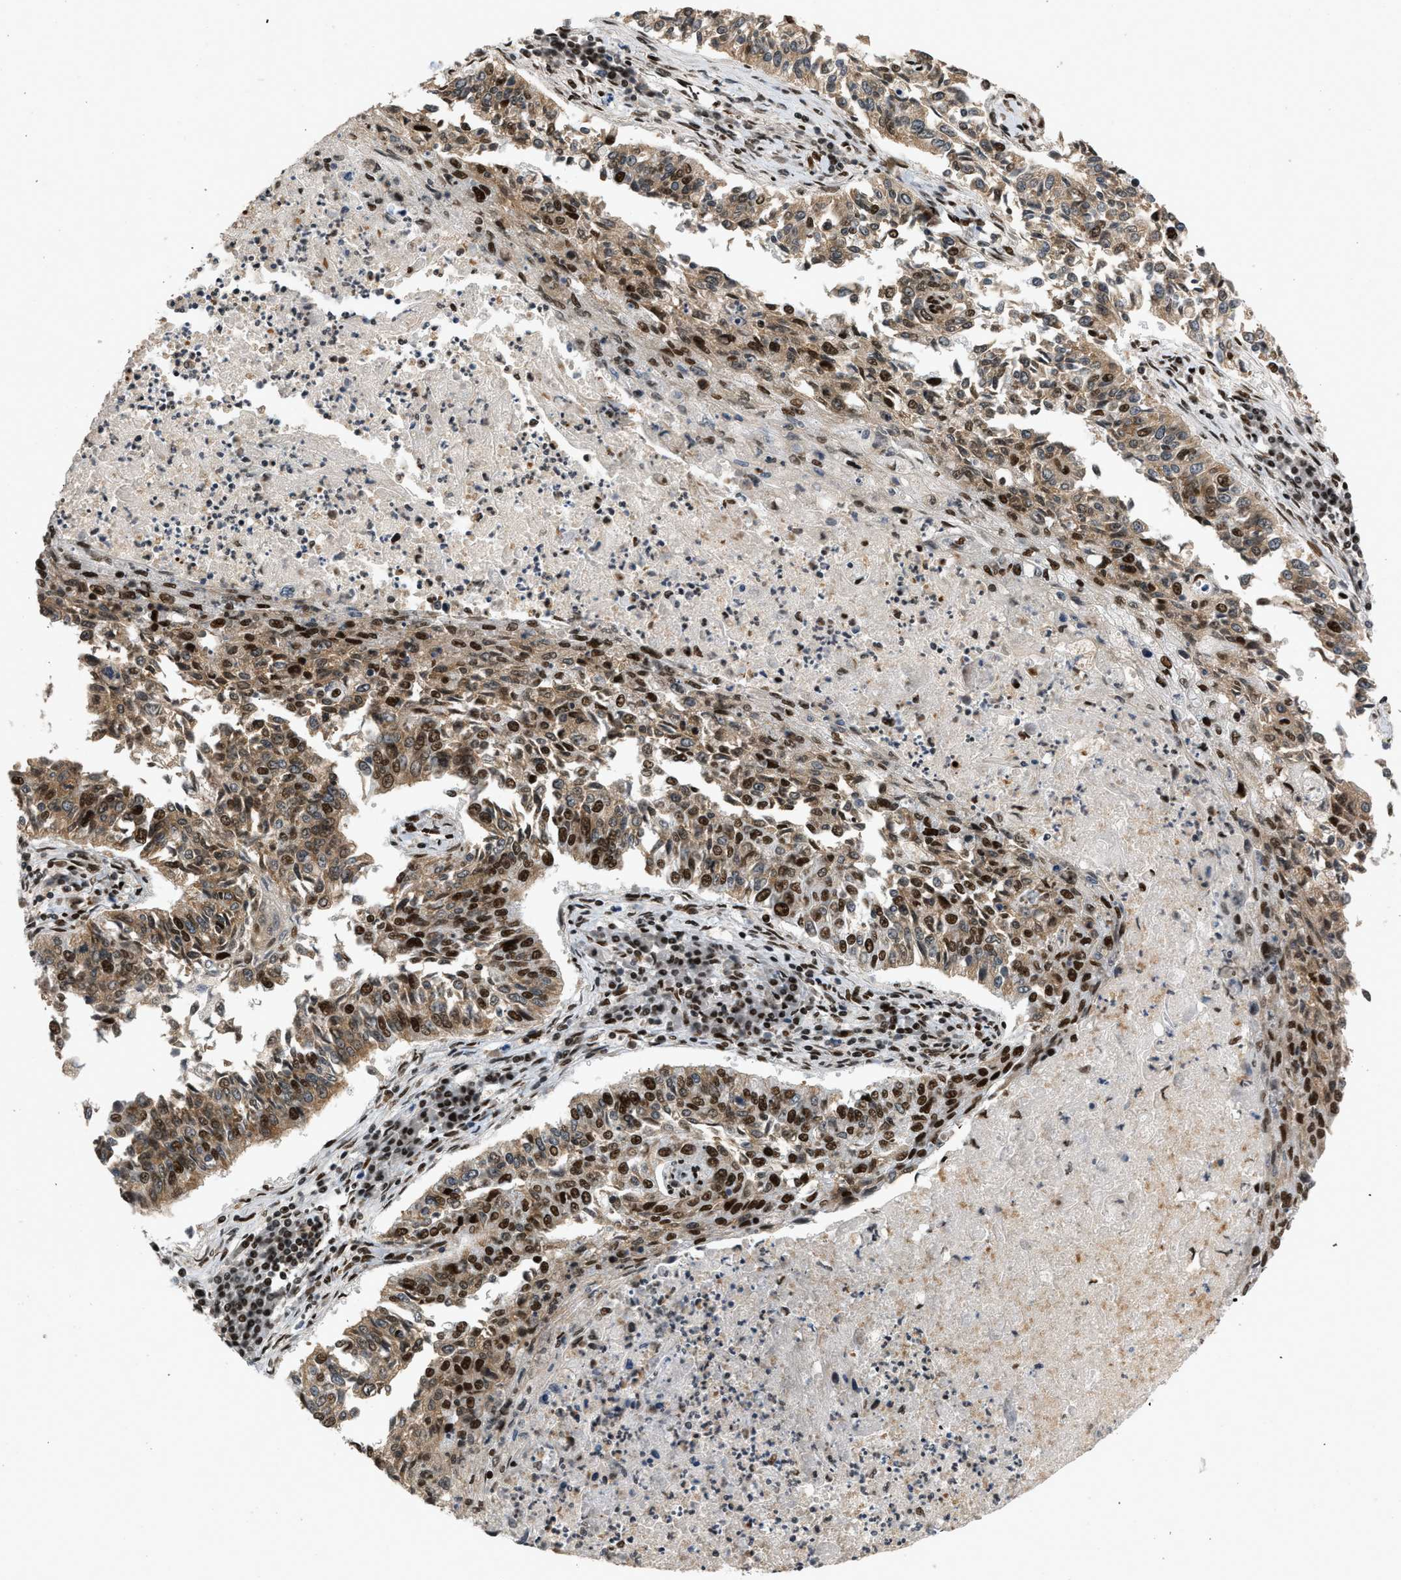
{"staining": {"intensity": "strong", "quantity": ">75%", "location": "nuclear"}, "tissue": "lung cancer", "cell_type": "Tumor cells", "image_type": "cancer", "snomed": [{"axis": "morphology", "description": "Normal tissue, NOS"}, {"axis": "morphology", "description": "Squamous cell carcinoma, NOS"}, {"axis": "topography", "description": "Cartilage tissue"}, {"axis": "topography", "description": "Bronchus"}, {"axis": "topography", "description": "Lung"}], "caption": "DAB (3,3'-diaminobenzidine) immunohistochemical staining of human lung squamous cell carcinoma displays strong nuclear protein expression in about >75% of tumor cells.", "gene": "SMARCB1", "patient": {"sex": "female", "age": 49}}